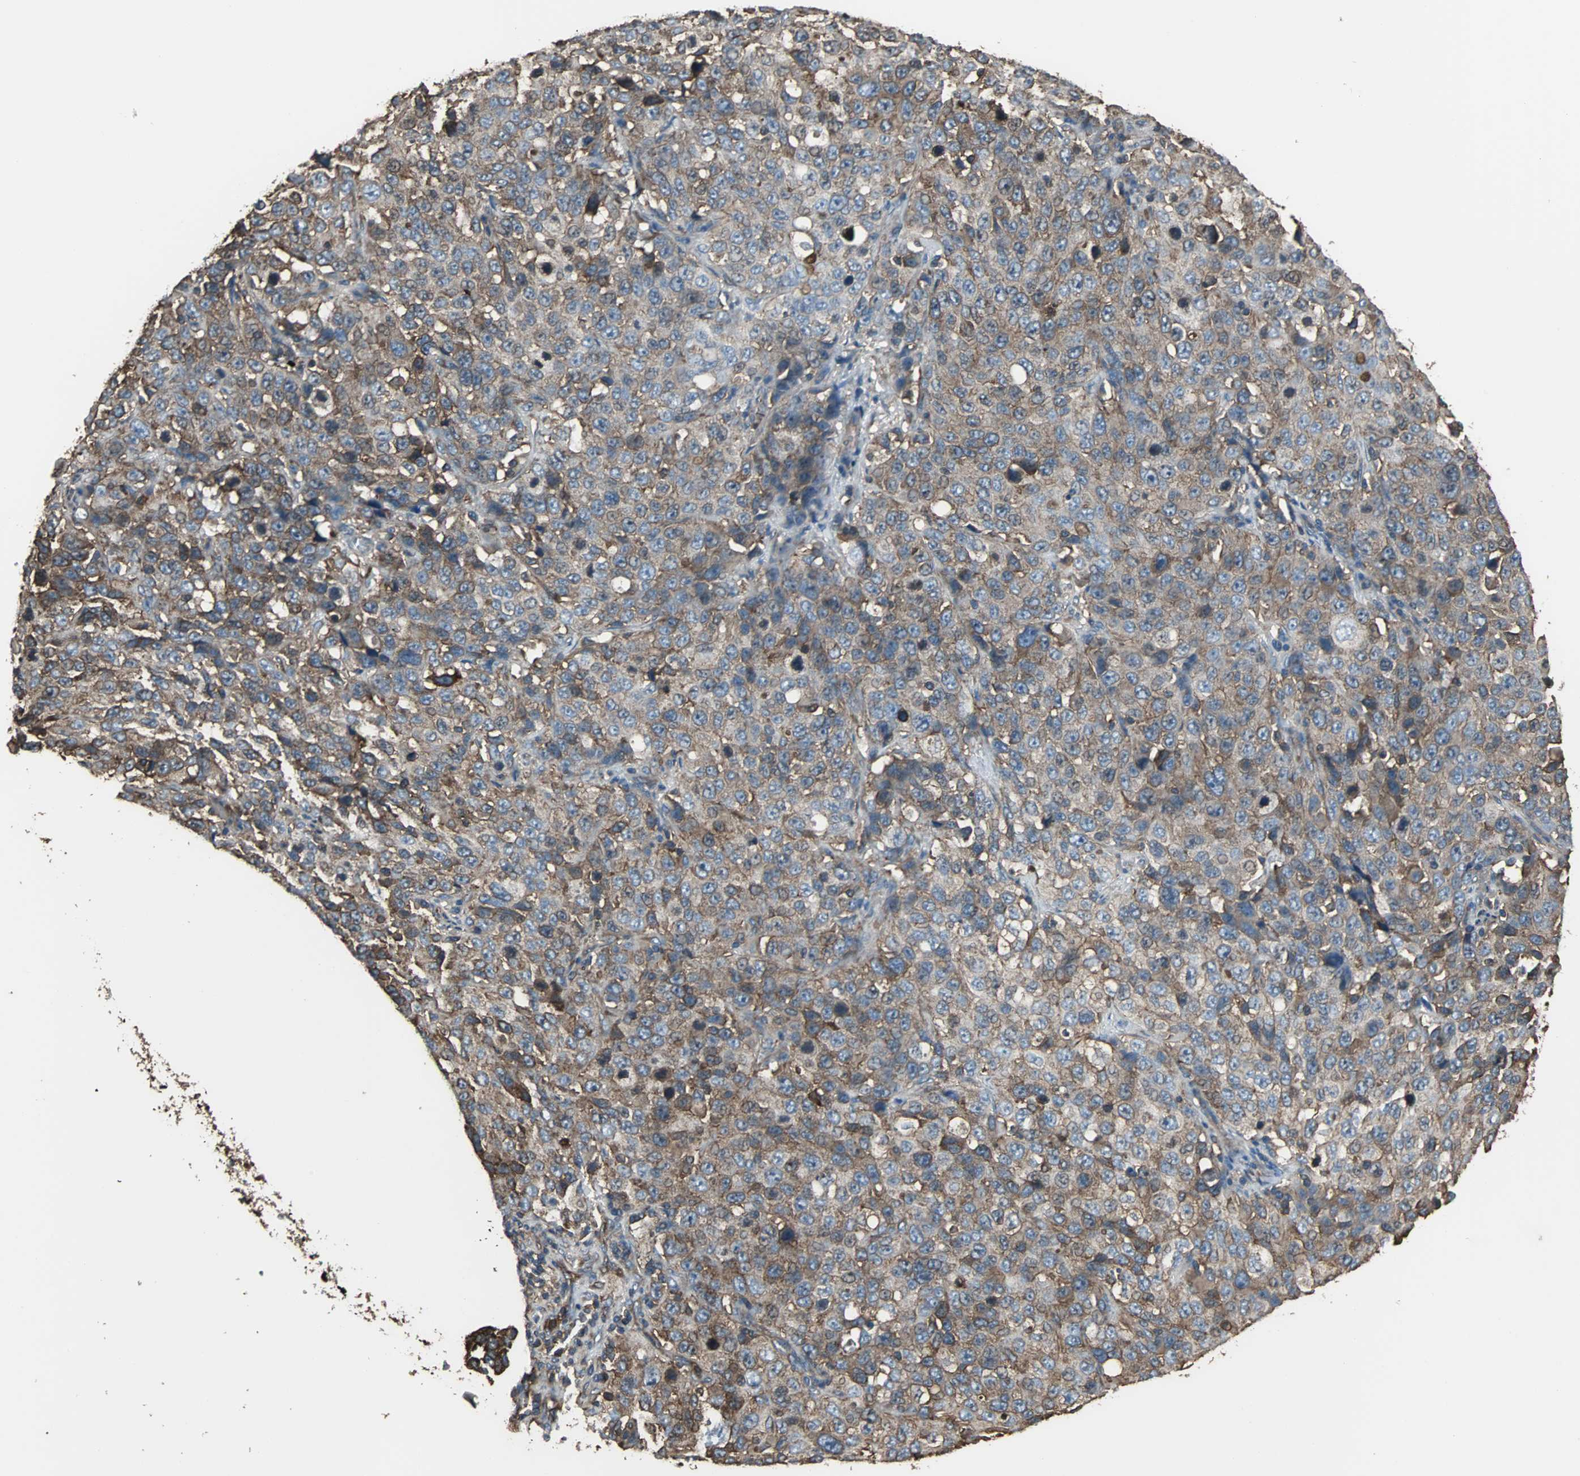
{"staining": {"intensity": "moderate", "quantity": ">75%", "location": "cytoplasmic/membranous"}, "tissue": "stomach cancer", "cell_type": "Tumor cells", "image_type": "cancer", "snomed": [{"axis": "morphology", "description": "Normal tissue, NOS"}, {"axis": "morphology", "description": "Adenocarcinoma, NOS"}, {"axis": "topography", "description": "Stomach"}], "caption": "Moderate cytoplasmic/membranous positivity is identified in approximately >75% of tumor cells in stomach adenocarcinoma.", "gene": "ACTN1", "patient": {"sex": "male", "age": 48}}